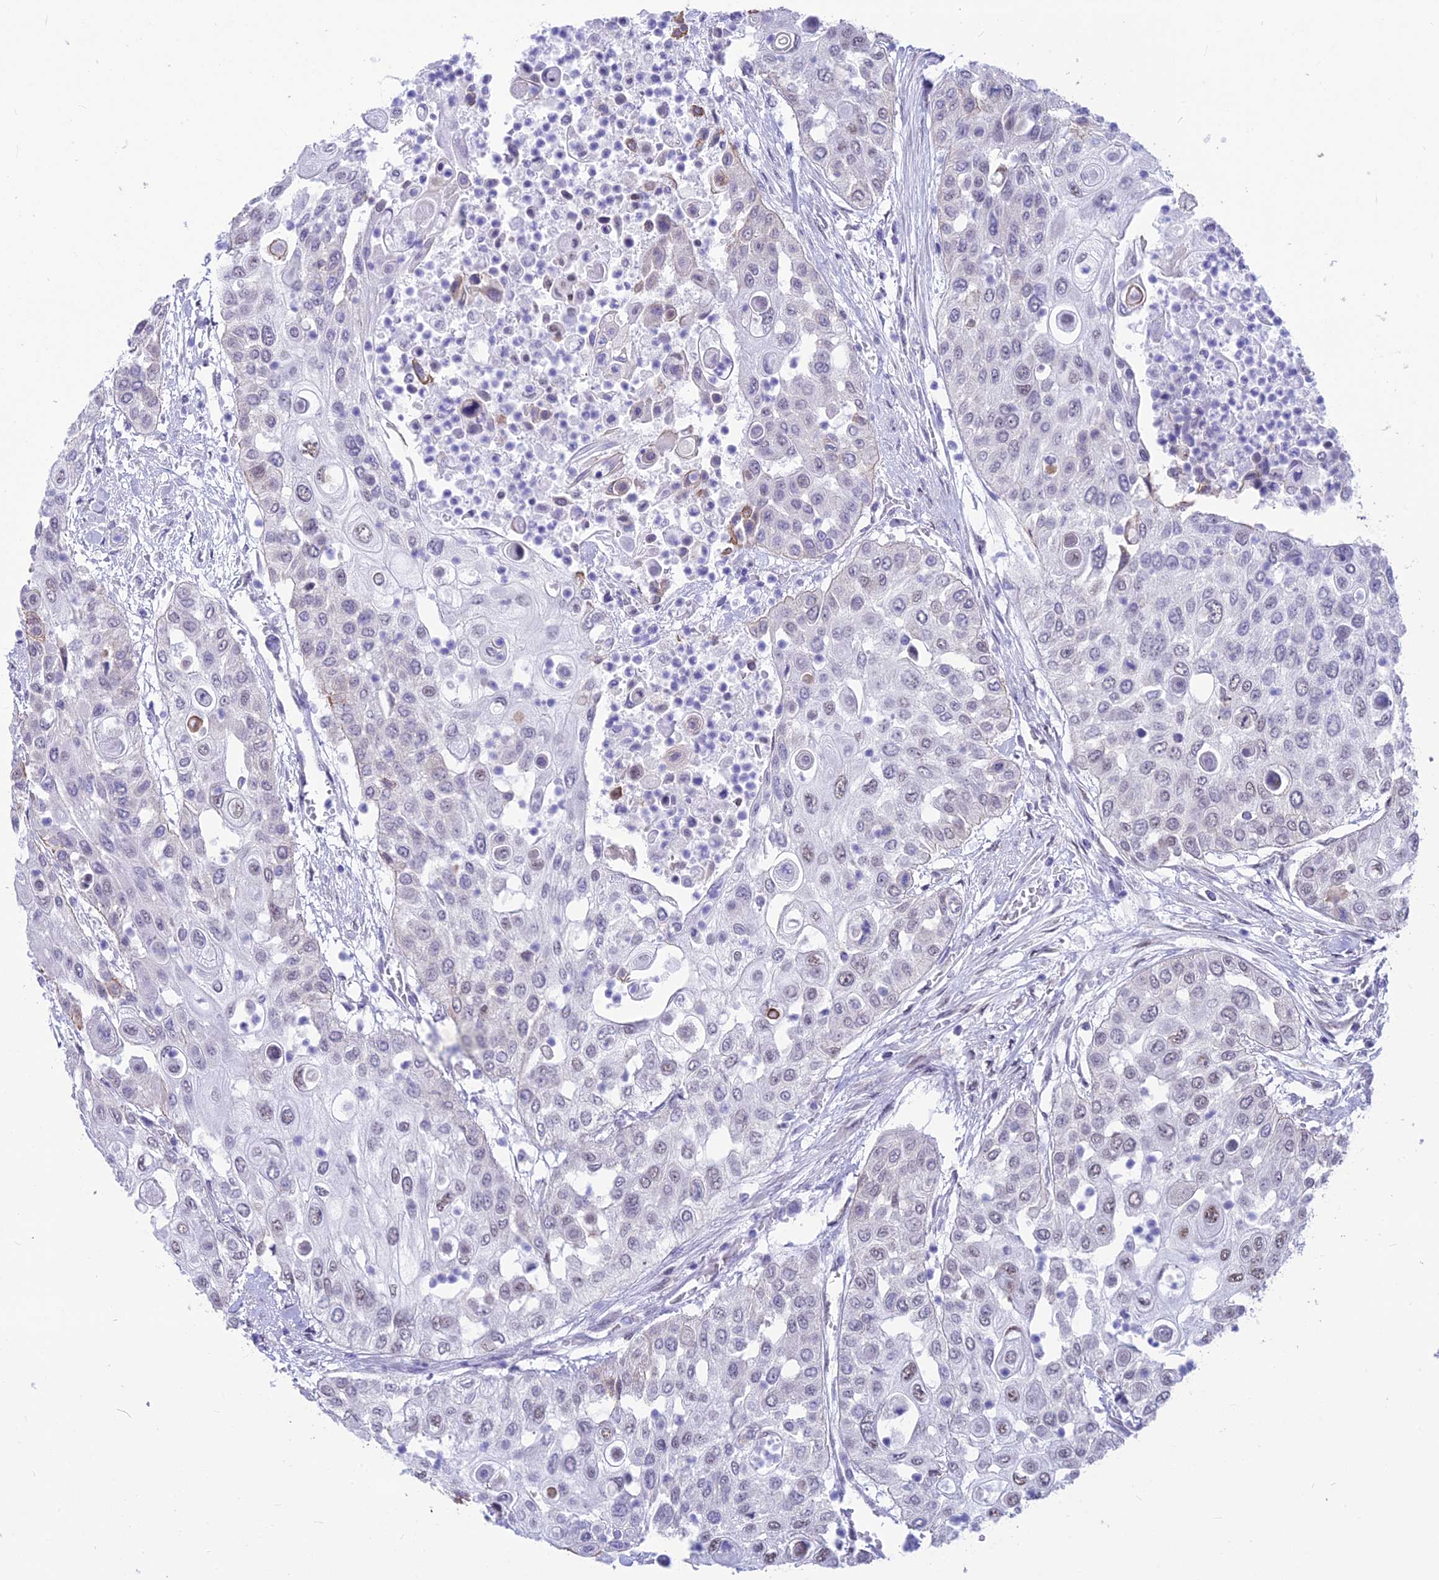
{"staining": {"intensity": "negative", "quantity": "none", "location": "none"}, "tissue": "urothelial cancer", "cell_type": "Tumor cells", "image_type": "cancer", "snomed": [{"axis": "morphology", "description": "Urothelial carcinoma, High grade"}, {"axis": "topography", "description": "Urinary bladder"}], "caption": "DAB (3,3'-diaminobenzidine) immunohistochemical staining of human urothelial cancer demonstrates no significant expression in tumor cells.", "gene": "SRSF5", "patient": {"sex": "female", "age": 79}}